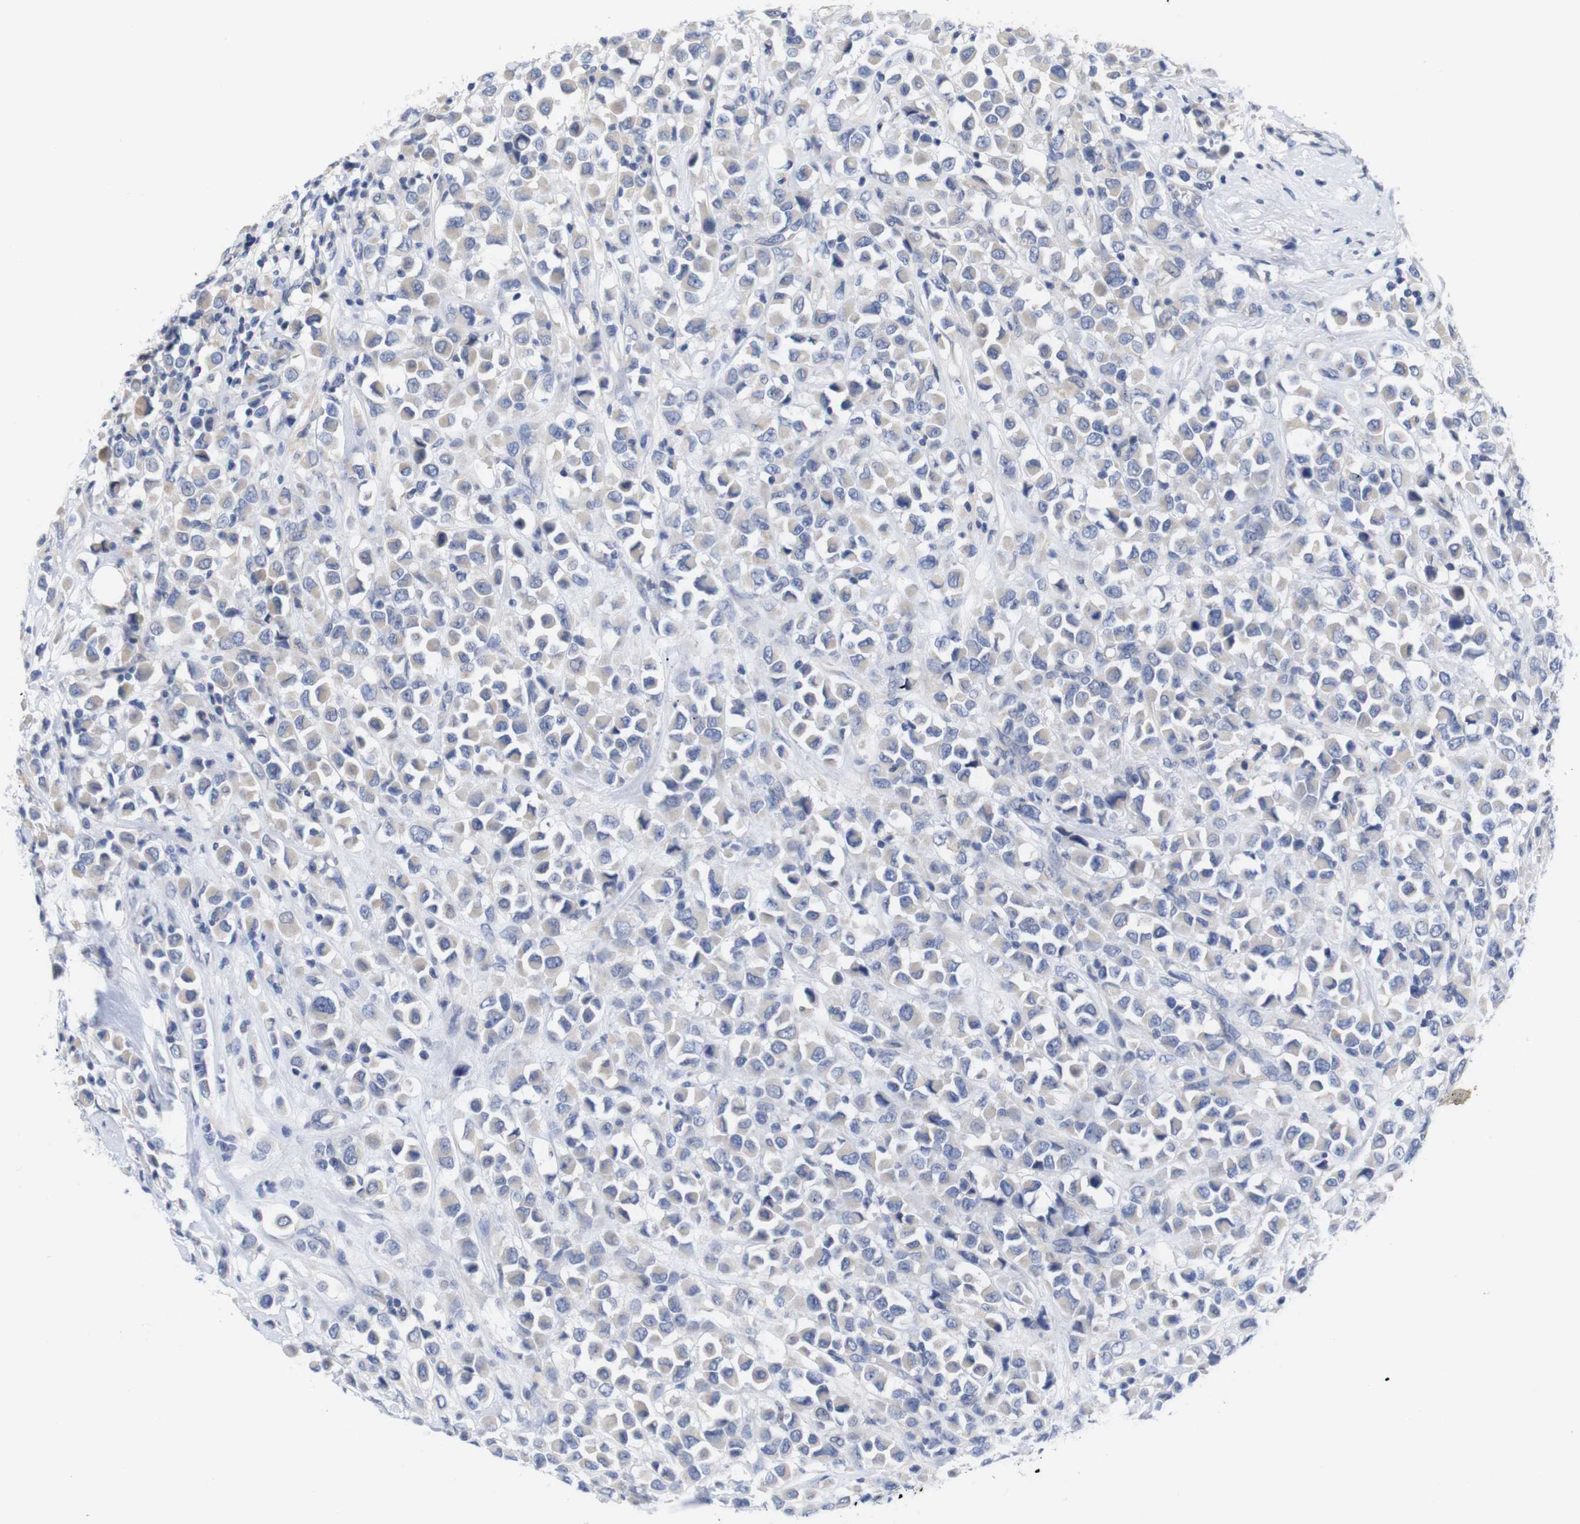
{"staining": {"intensity": "weak", "quantity": "<25%", "location": "cytoplasmic/membranous"}, "tissue": "breast cancer", "cell_type": "Tumor cells", "image_type": "cancer", "snomed": [{"axis": "morphology", "description": "Duct carcinoma"}, {"axis": "topography", "description": "Breast"}], "caption": "This is a micrograph of immunohistochemistry staining of breast cancer (intraductal carcinoma), which shows no expression in tumor cells.", "gene": "TNNI3", "patient": {"sex": "female", "age": 61}}